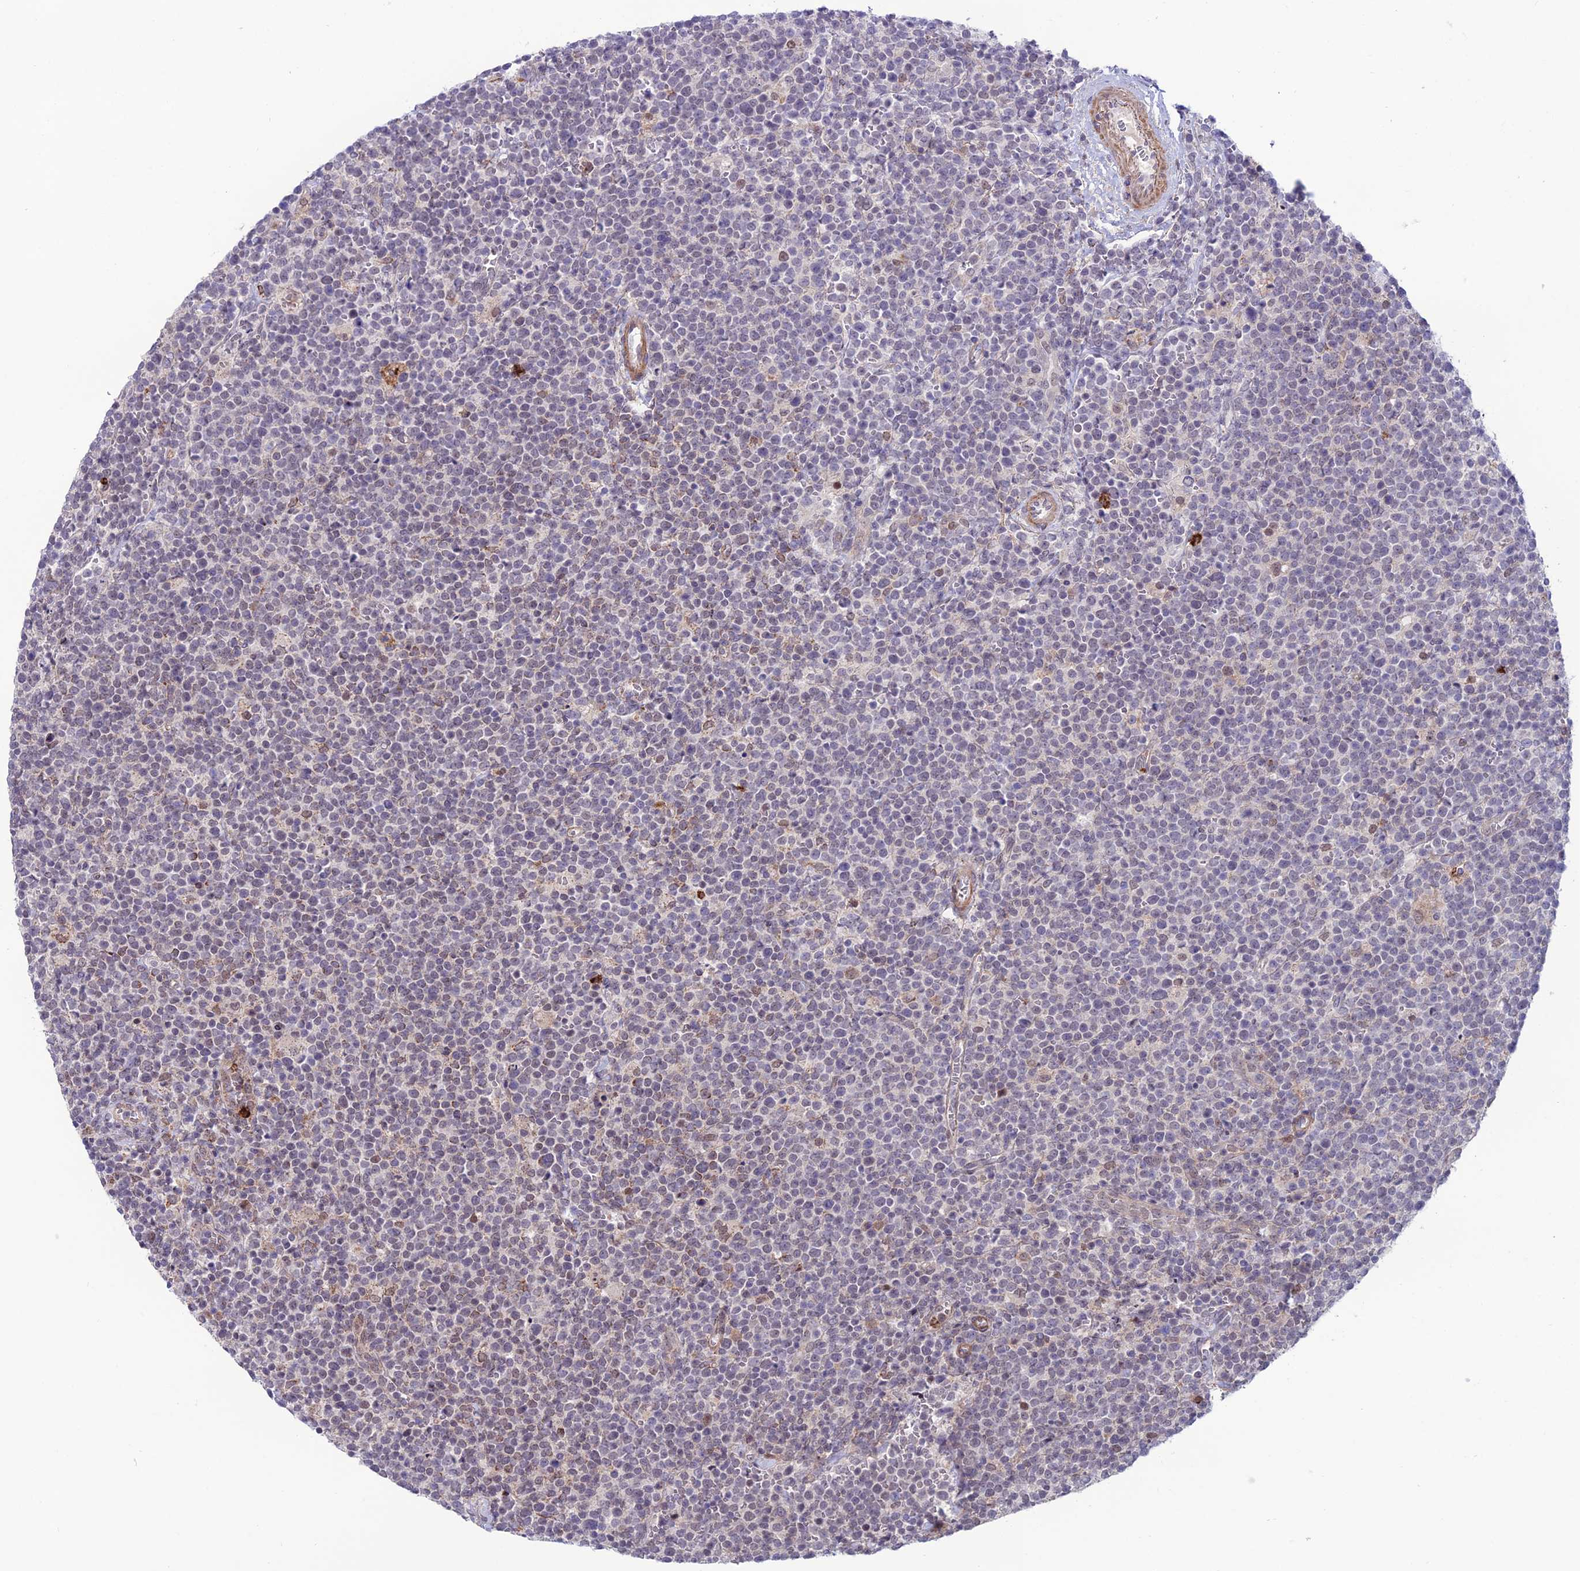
{"staining": {"intensity": "negative", "quantity": "none", "location": "none"}, "tissue": "lymphoma", "cell_type": "Tumor cells", "image_type": "cancer", "snomed": [{"axis": "morphology", "description": "Malignant lymphoma, non-Hodgkin's type, High grade"}, {"axis": "topography", "description": "Lymph node"}], "caption": "High power microscopy histopathology image of an immunohistochemistry (IHC) photomicrograph of lymphoma, revealing no significant expression in tumor cells.", "gene": "COL6A6", "patient": {"sex": "male", "age": 61}}